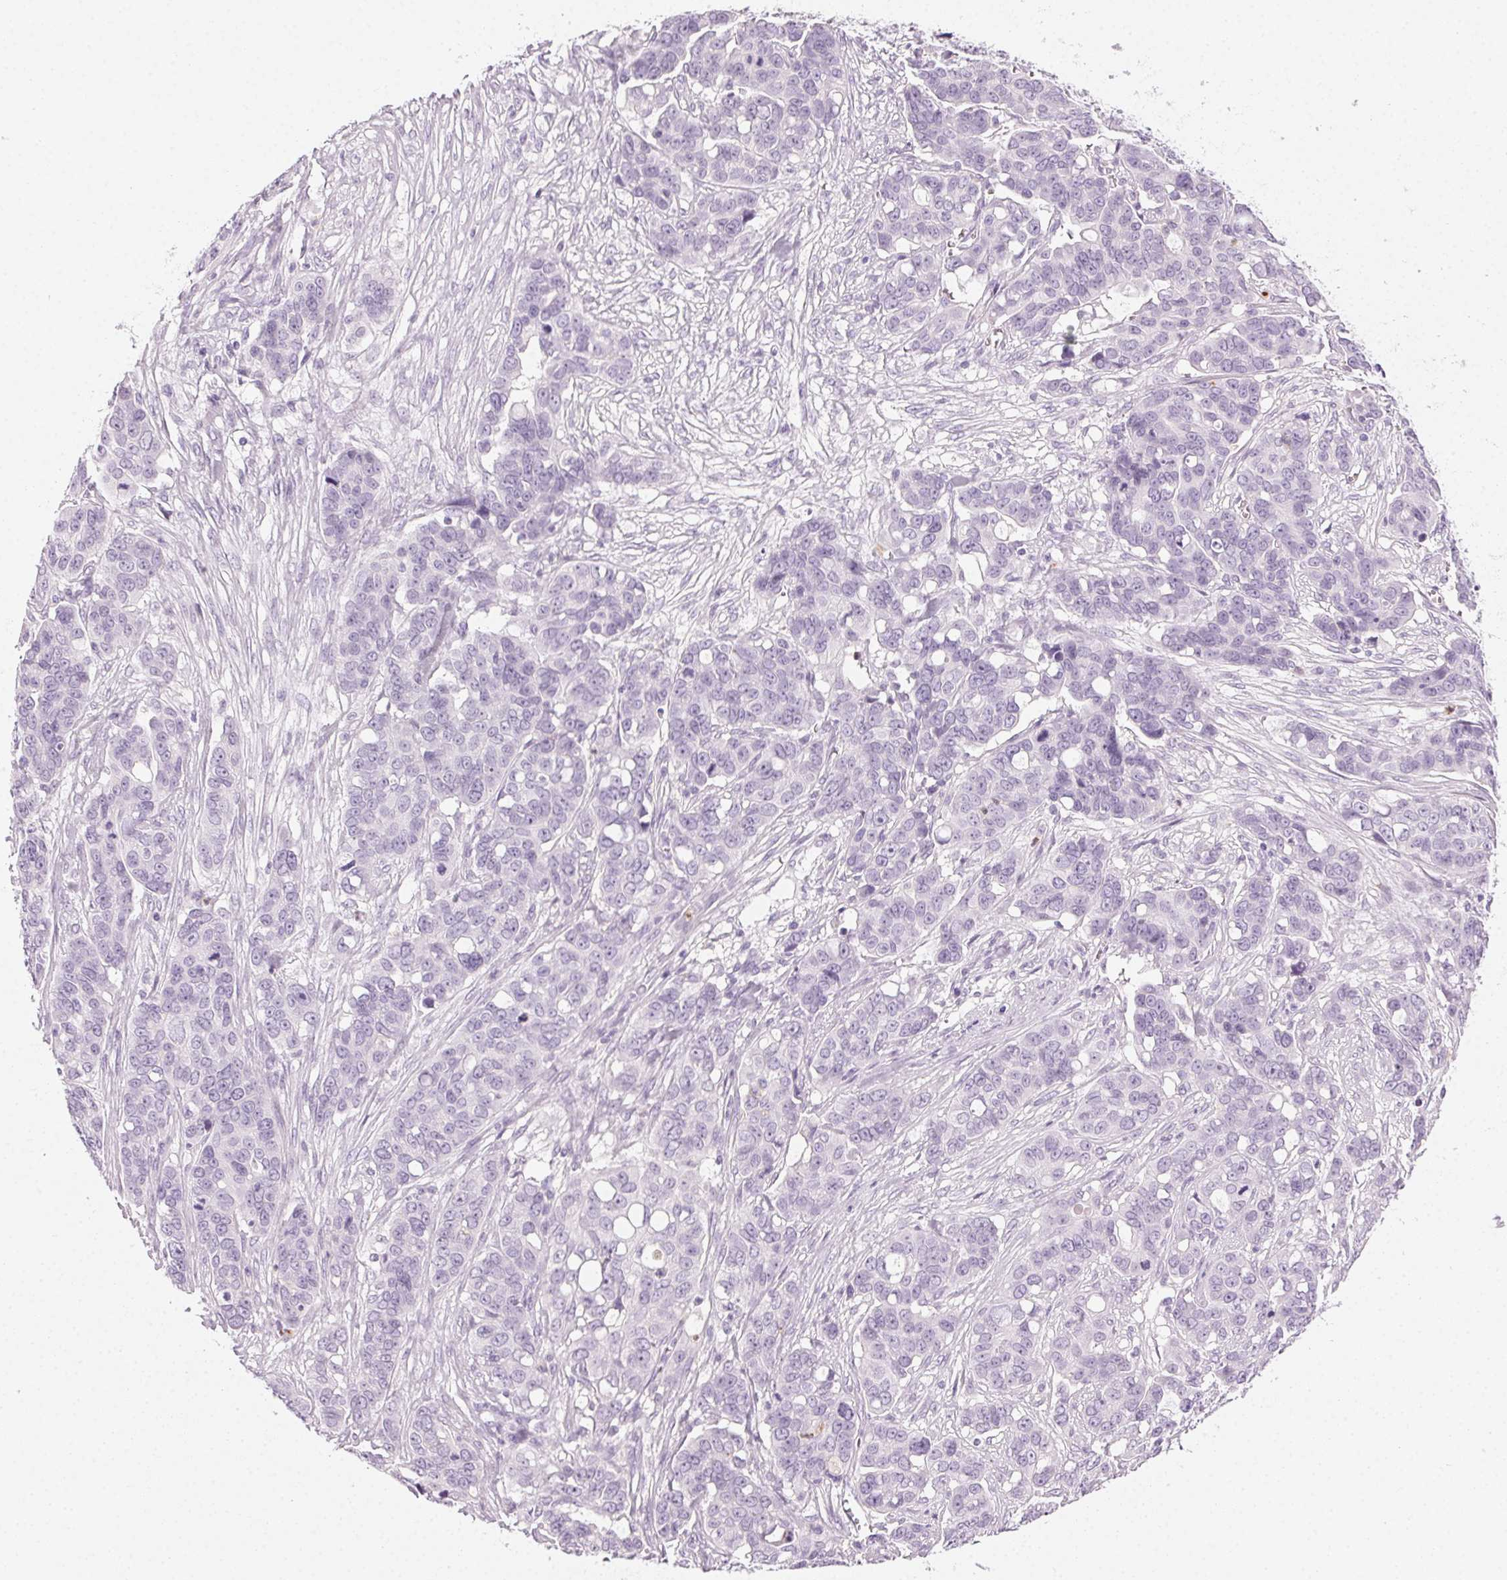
{"staining": {"intensity": "negative", "quantity": "none", "location": "none"}, "tissue": "ovarian cancer", "cell_type": "Tumor cells", "image_type": "cancer", "snomed": [{"axis": "morphology", "description": "Carcinoma, endometroid"}, {"axis": "topography", "description": "Ovary"}], "caption": "Image shows no significant protein expression in tumor cells of endometroid carcinoma (ovarian).", "gene": "MPO", "patient": {"sex": "female", "age": 78}}